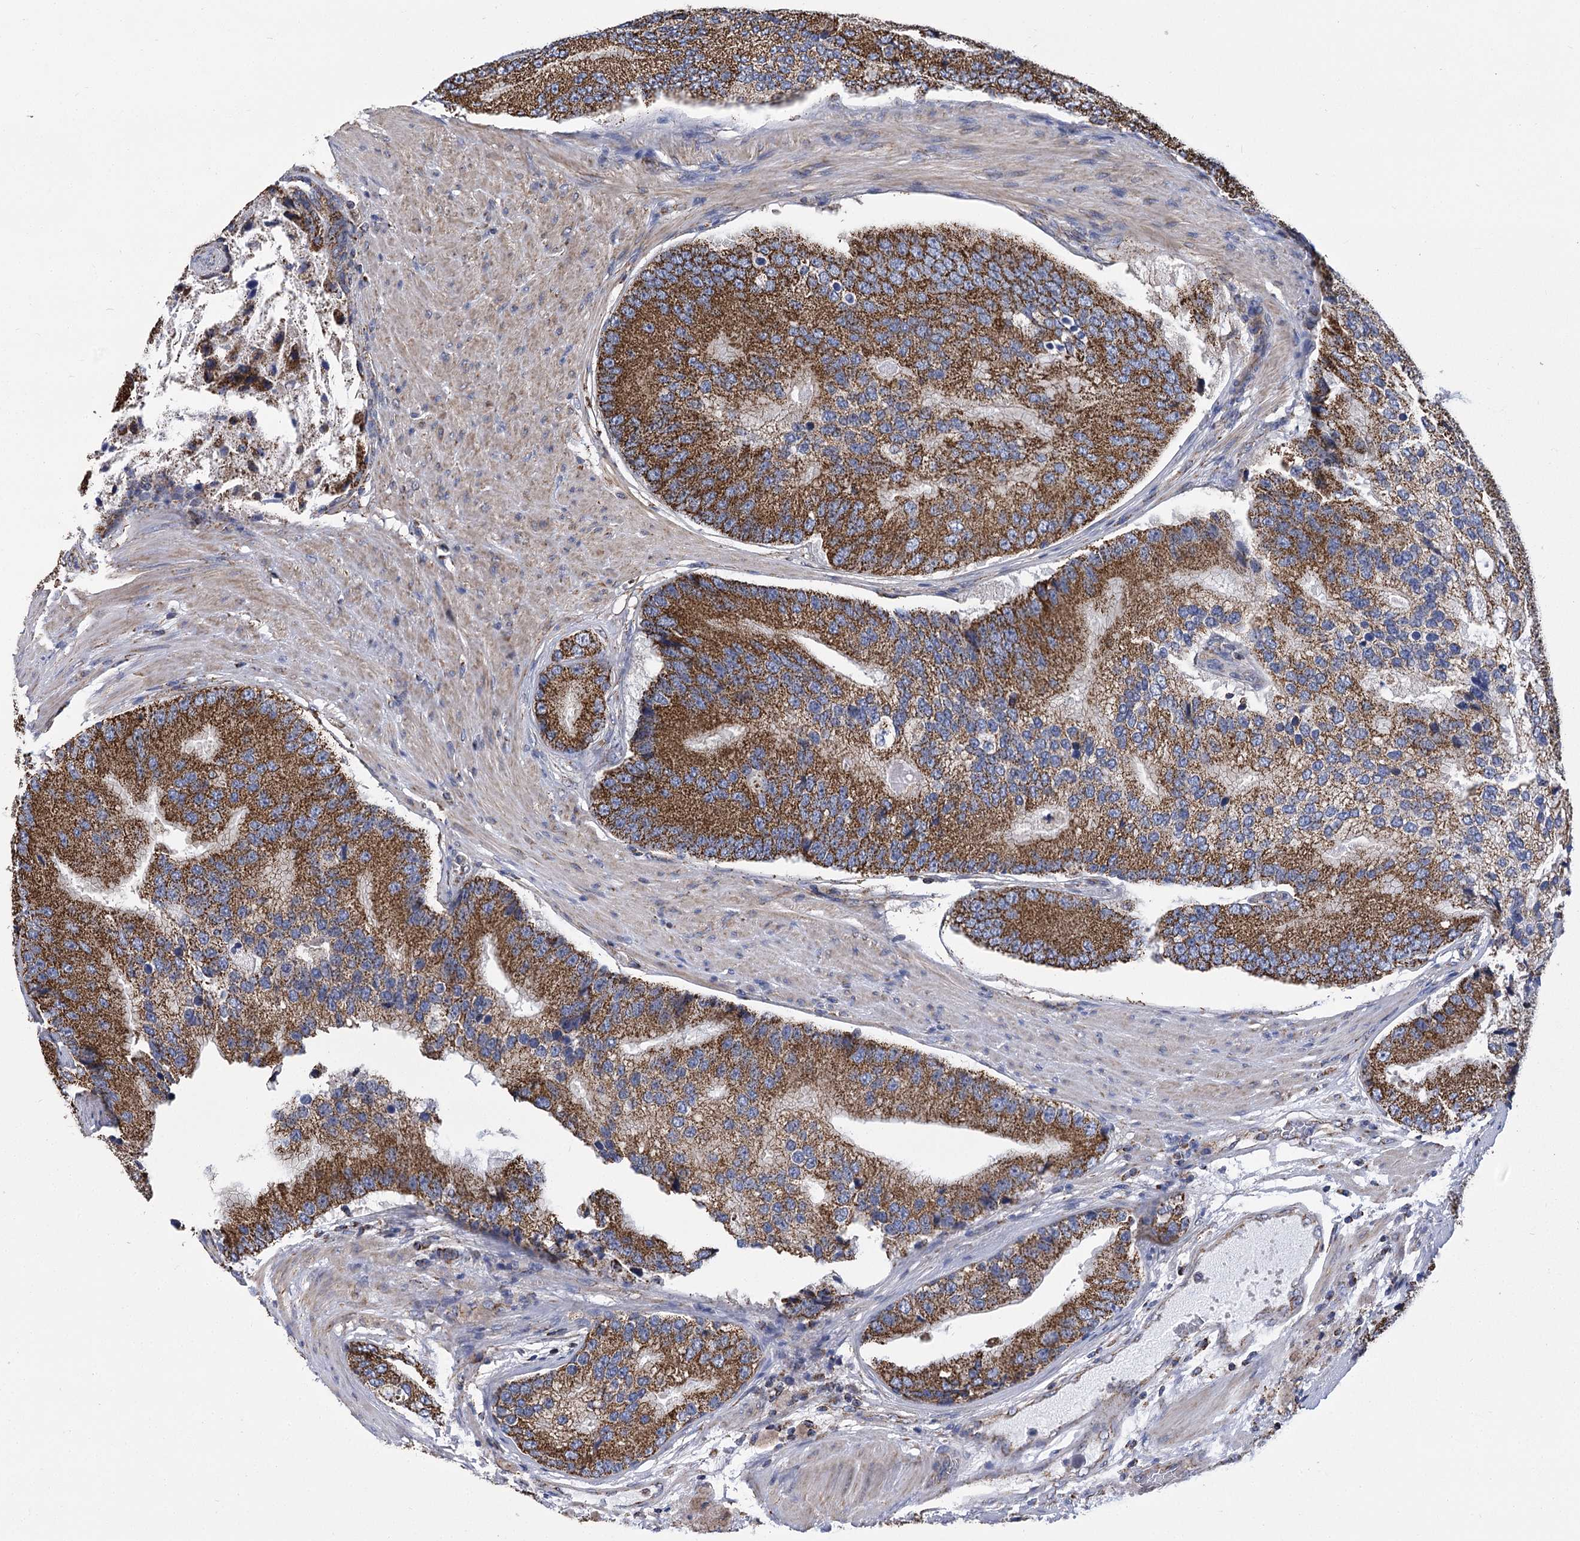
{"staining": {"intensity": "strong", "quantity": ">75%", "location": "cytoplasmic/membranous"}, "tissue": "prostate cancer", "cell_type": "Tumor cells", "image_type": "cancer", "snomed": [{"axis": "morphology", "description": "Adenocarcinoma, High grade"}, {"axis": "topography", "description": "Prostate"}], "caption": "IHC photomicrograph of neoplastic tissue: human prostate cancer stained using IHC exhibits high levels of strong protein expression localized specifically in the cytoplasmic/membranous of tumor cells, appearing as a cytoplasmic/membranous brown color.", "gene": "CCDC73", "patient": {"sex": "male", "age": 70}}